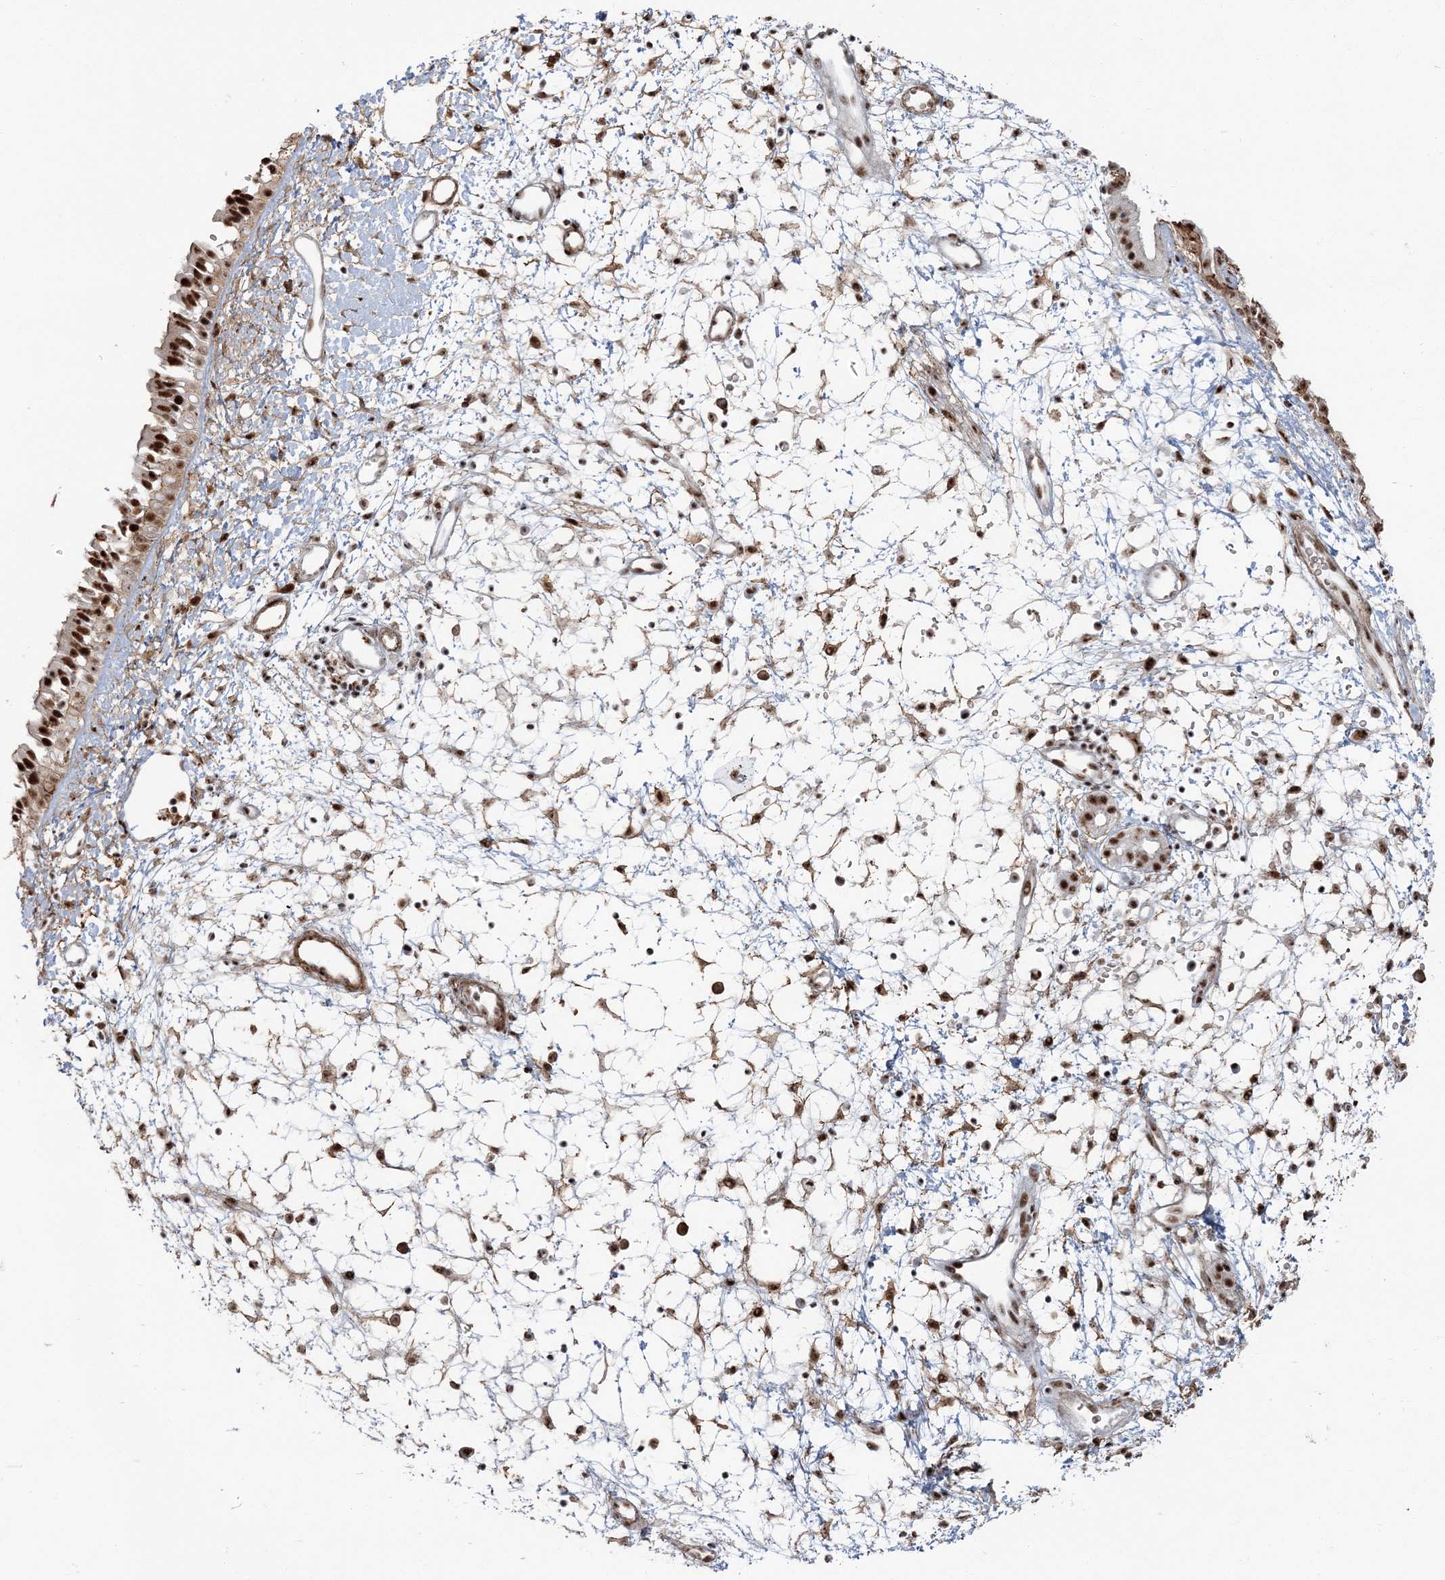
{"staining": {"intensity": "strong", "quantity": ">75%", "location": "nuclear"}, "tissue": "nasopharynx", "cell_type": "Respiratory epithelial cells", "image_type": "normal", "snomed": [{"axis": "morphology", "description": "Normal tissue, NOS"}, {"axis": "topography", "description": "Nasopharynx"}], "caption": "Nasopharynx stained with DAB (3,3'-diaminobenzidine) immunohistochemistry displays high levels of strong nuclear expression in approximately >75% of respiratory epithelial cells. (Brightfield microscopy of DAB IHC at high magnification).", "gene": "DDX46", "patient": {"sex": "male", "age": 22}}